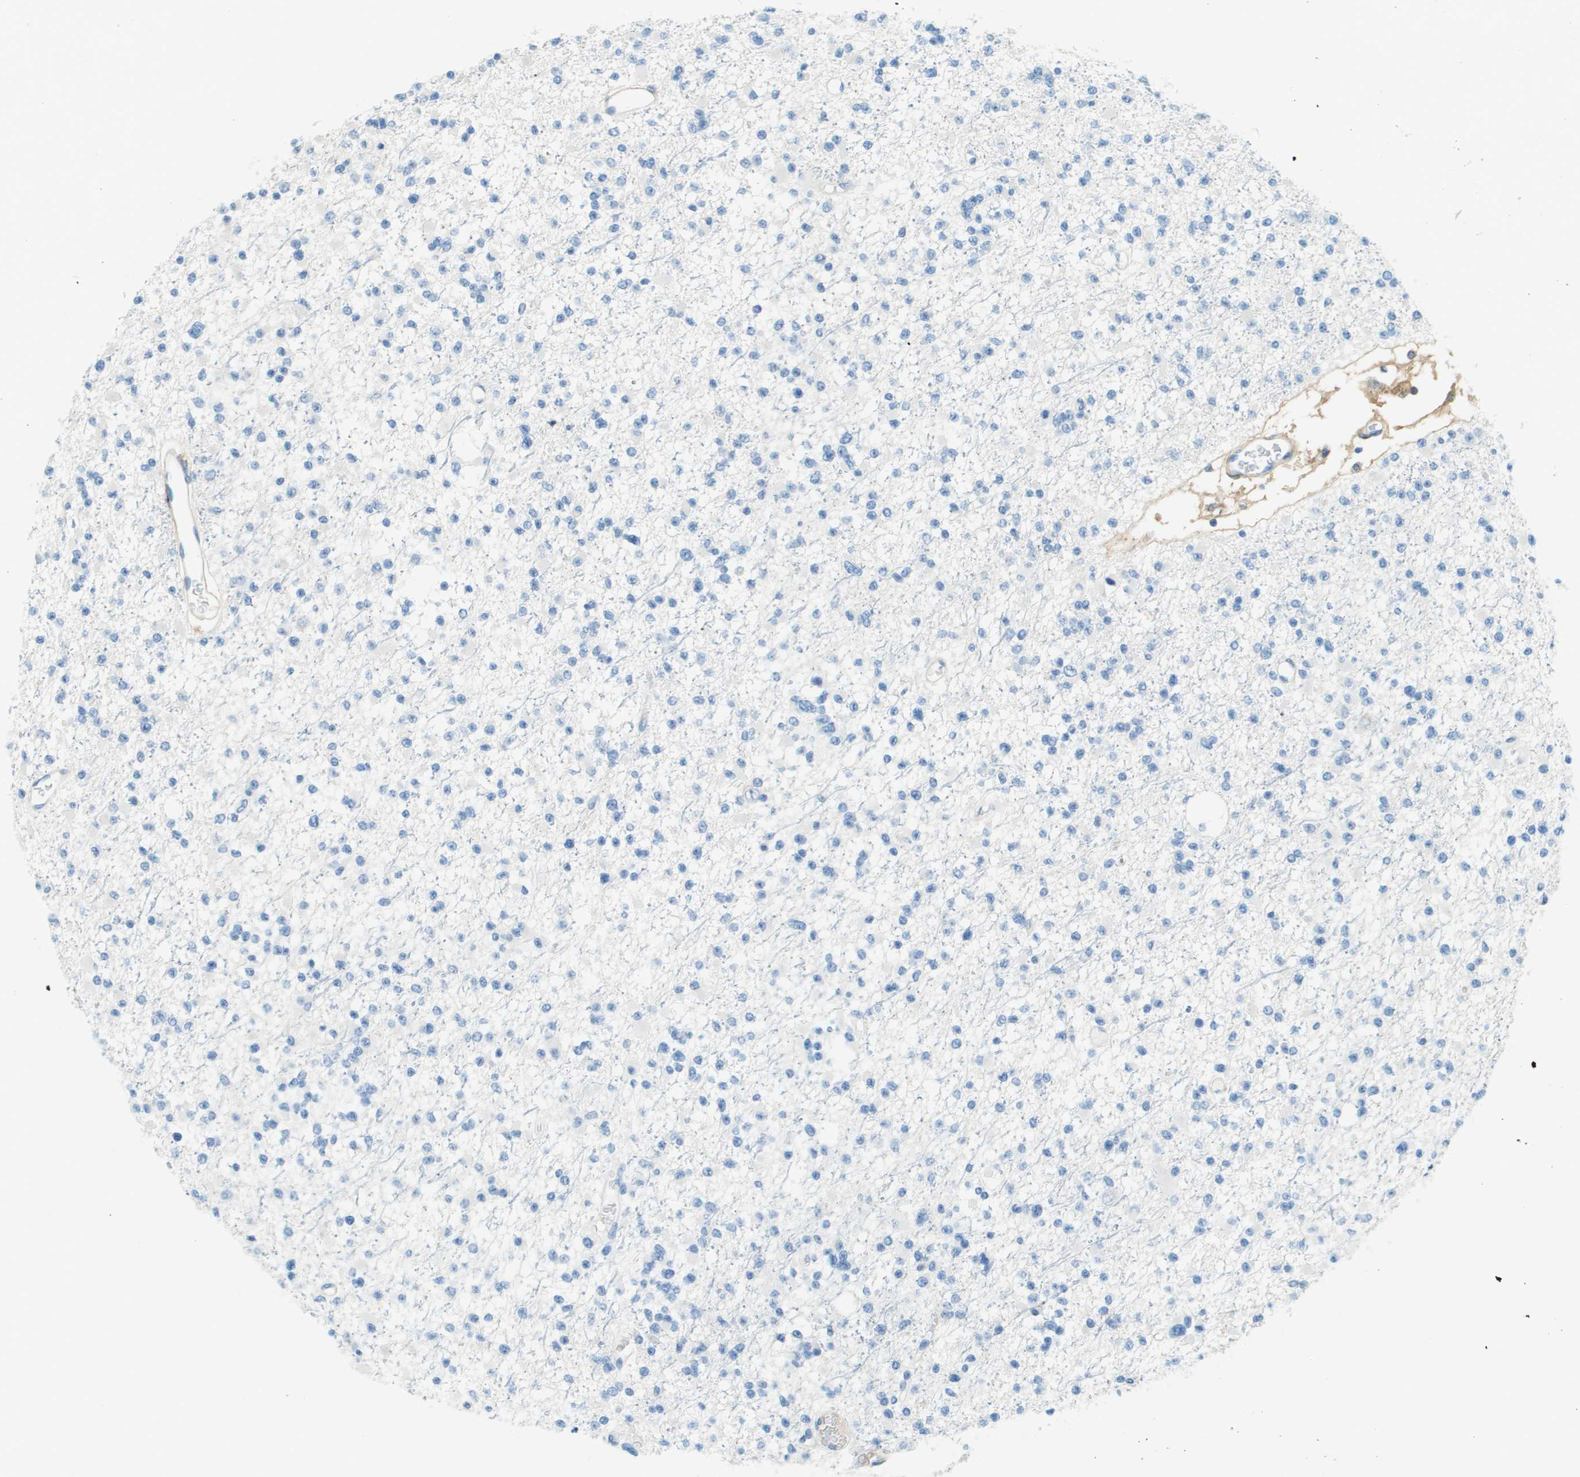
{"staining": {"intensity": "negative", "quantity": "none", "location": "none"}, "tissue": "glioma", "cell_type": "Tumor cells", "image_type": "cancer", "snomed": [{"axis": "morphology", "description": "Glioma, malignant, Low grade"}, {"axis": "topography", "description": "Brain"}], "caption": "Tumor cells are negative for brown protein staining in glioma.", "gene": "DCN", "patient": {"sex": "female", "age": 22}}